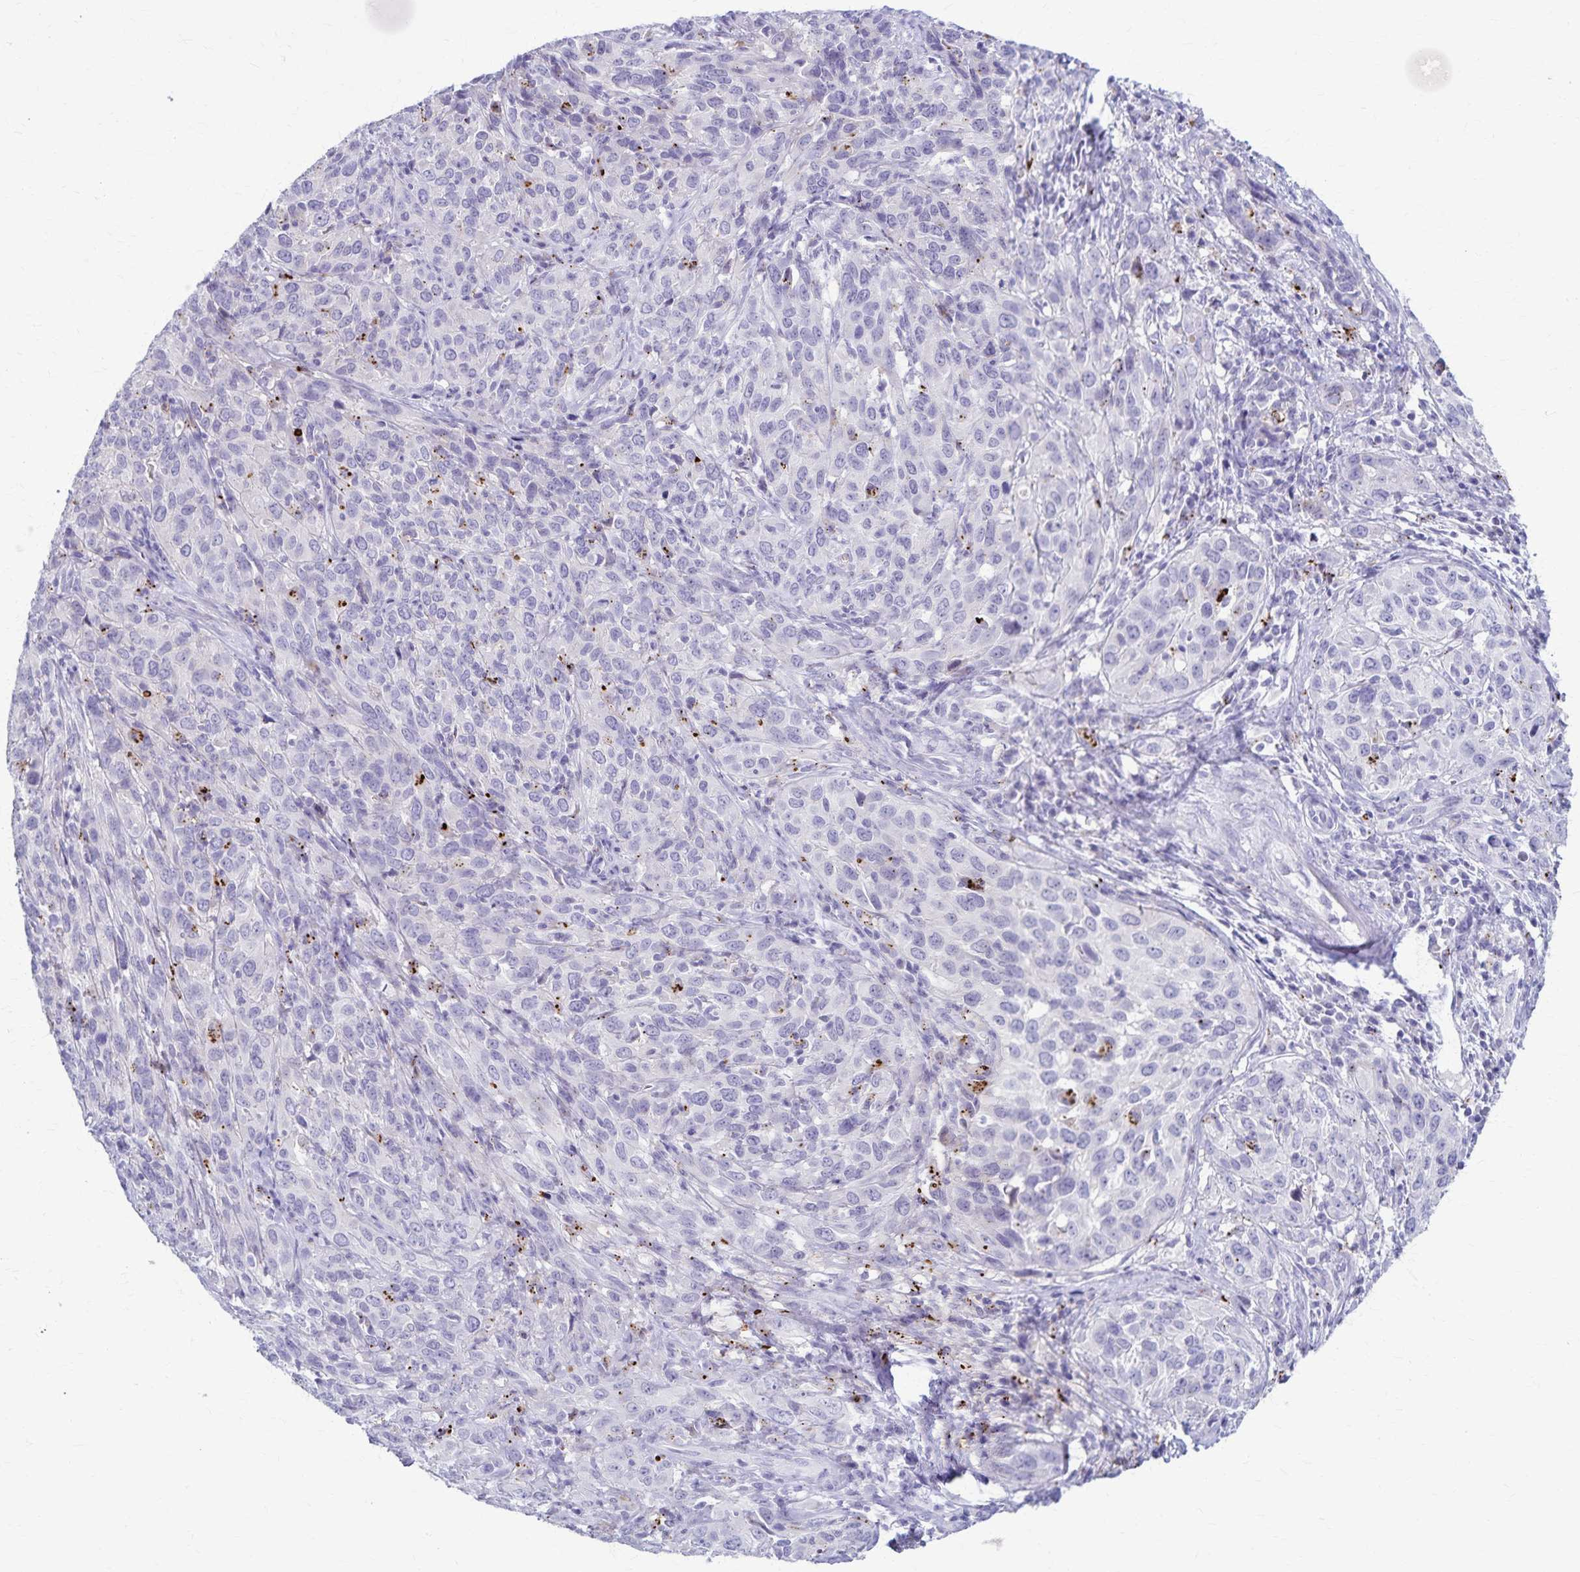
{"staining": {"intensity": "strong", "quantity": "<25%", "location": "cytoplasmic/membranous"}, "tissue": "cervical cancer", "cell_type": "Tumor cells", "image_type": "cancer", "snomed": [{"axis": "morphology", "description": "Squamous cell carcinoma, NOS"}, {"axis": "topography", "description": "Cervix"}], "caption": "About <25% of tumor cells in cervical squamous cell carcinoma show strong cytoplasmic/membranous protein expression as visualized by brown immunohistochemical staining.", "gene": "TMEM60", "patient": {"sex": "female", "age": 51}}